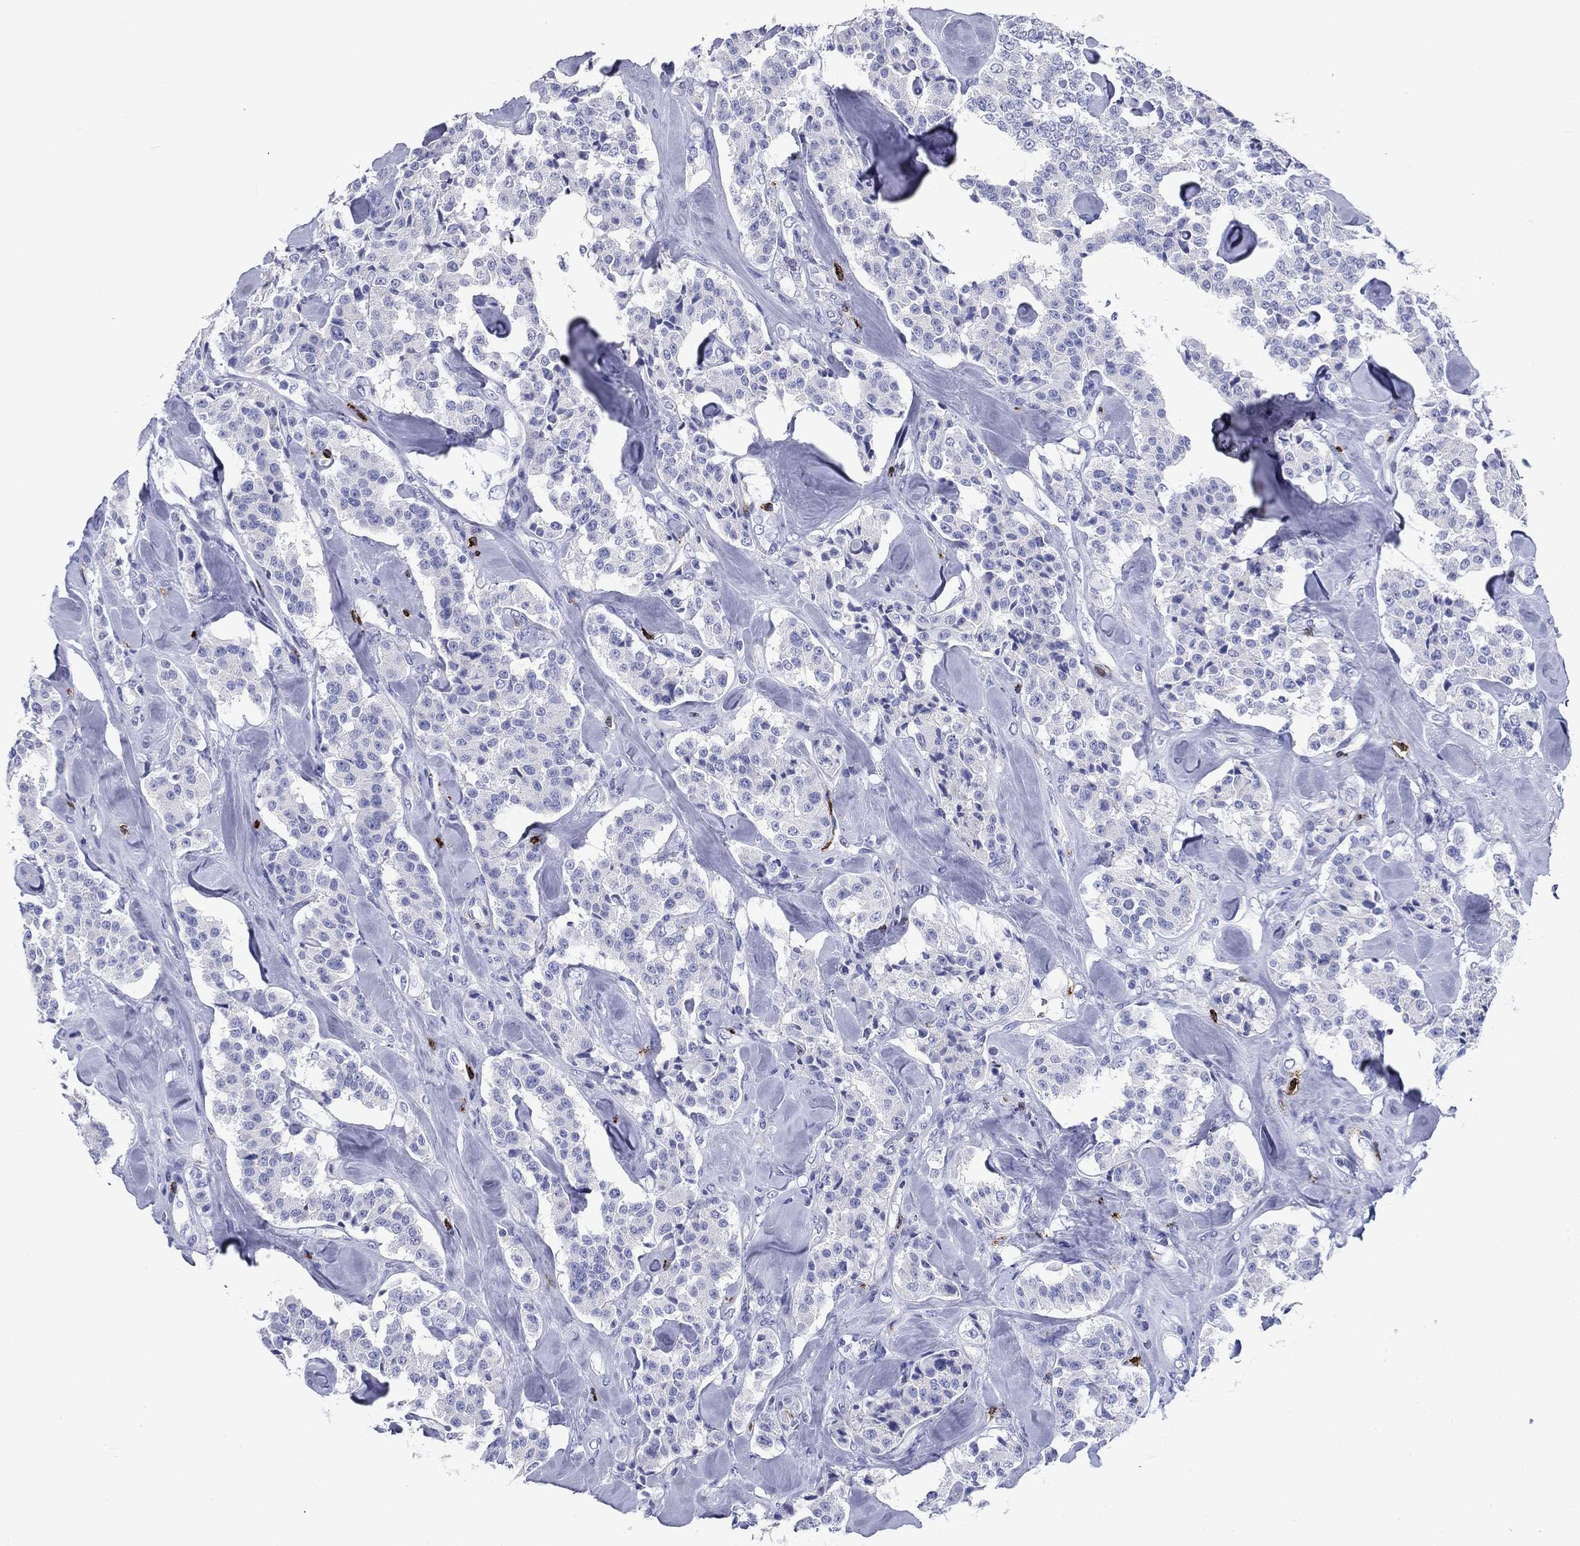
{"staining": {"intensity": "negative", "quantity": "none", "location": "none"}, "tissue": "carcinoid", "cell_type": "Tumor cells", "image_type": "cancer", "snomed": [{"axis": "morphology", "description": "Carcinoid, malignant, NOS"}, {"axis": "topography", "description": "Pancreas"}], "caption": "DAB (3,3'-diaminobenzidine) immunohistochemical staining of carcinoid (malignant) shows no significant expression in tumor cells.", "gene": "CD40LG", "patient": {"sex": "male", "age": 41}}